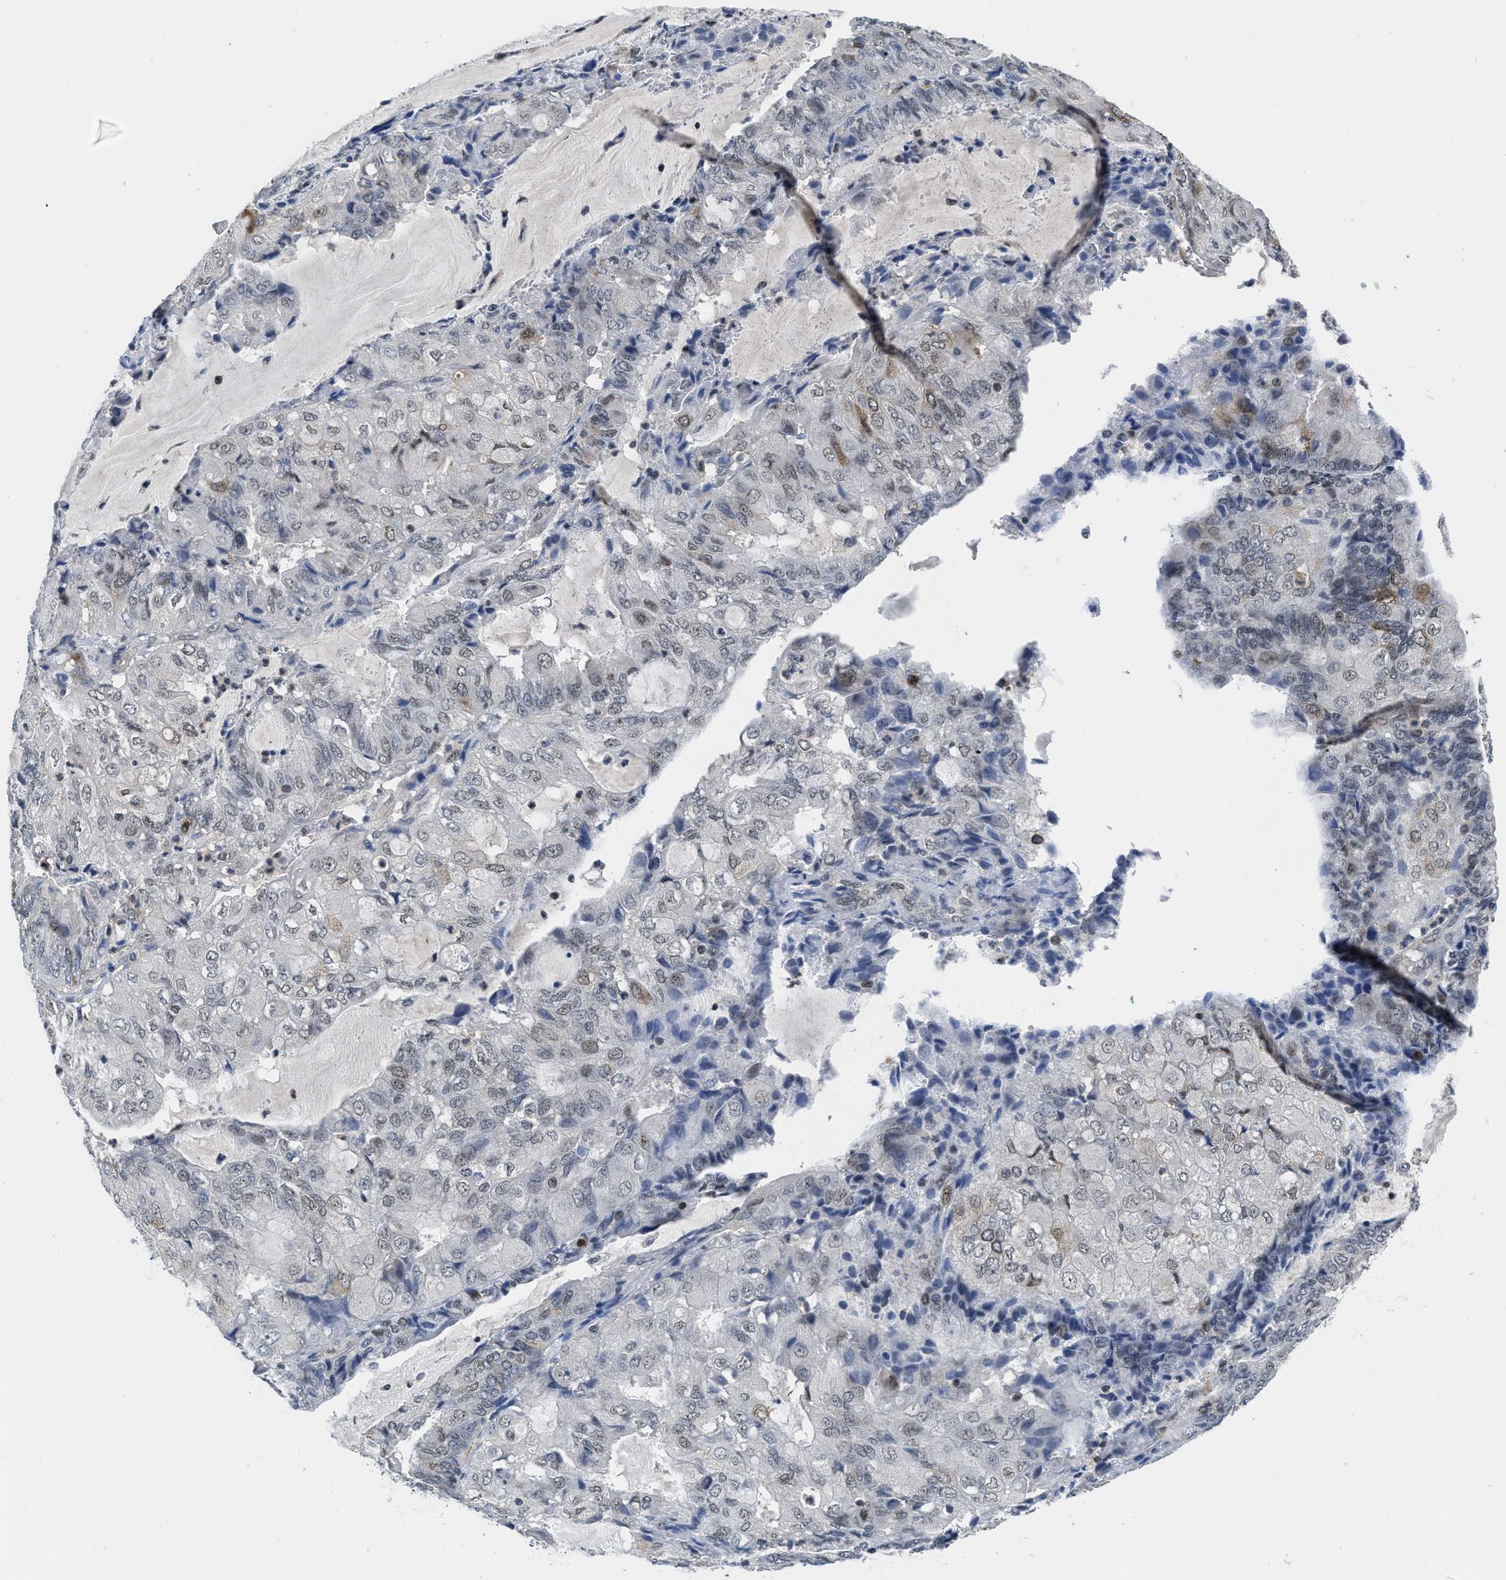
{"staining": {"intensity": "moderate", "quantity": "<25%", "location": "cytoplasmic/membranous"}, "tissue": "endometrial cancer", "cell_type": "Tumor cells", "image_type": "cancer", "snomed": [{"axis": "morphology", "description": "Adenocarcinoma, NOS"}, {"axis": "topography", "description": "Endometrium"}], "caption": "Human adenocarcinoma (endometrial) stained with a brown dye reveals moderate cytoplasmic/membranous positive staining in about <25% of tumor cells.", "gene": "HIF1A", "patient": {"sex": "female", "age": 81}}